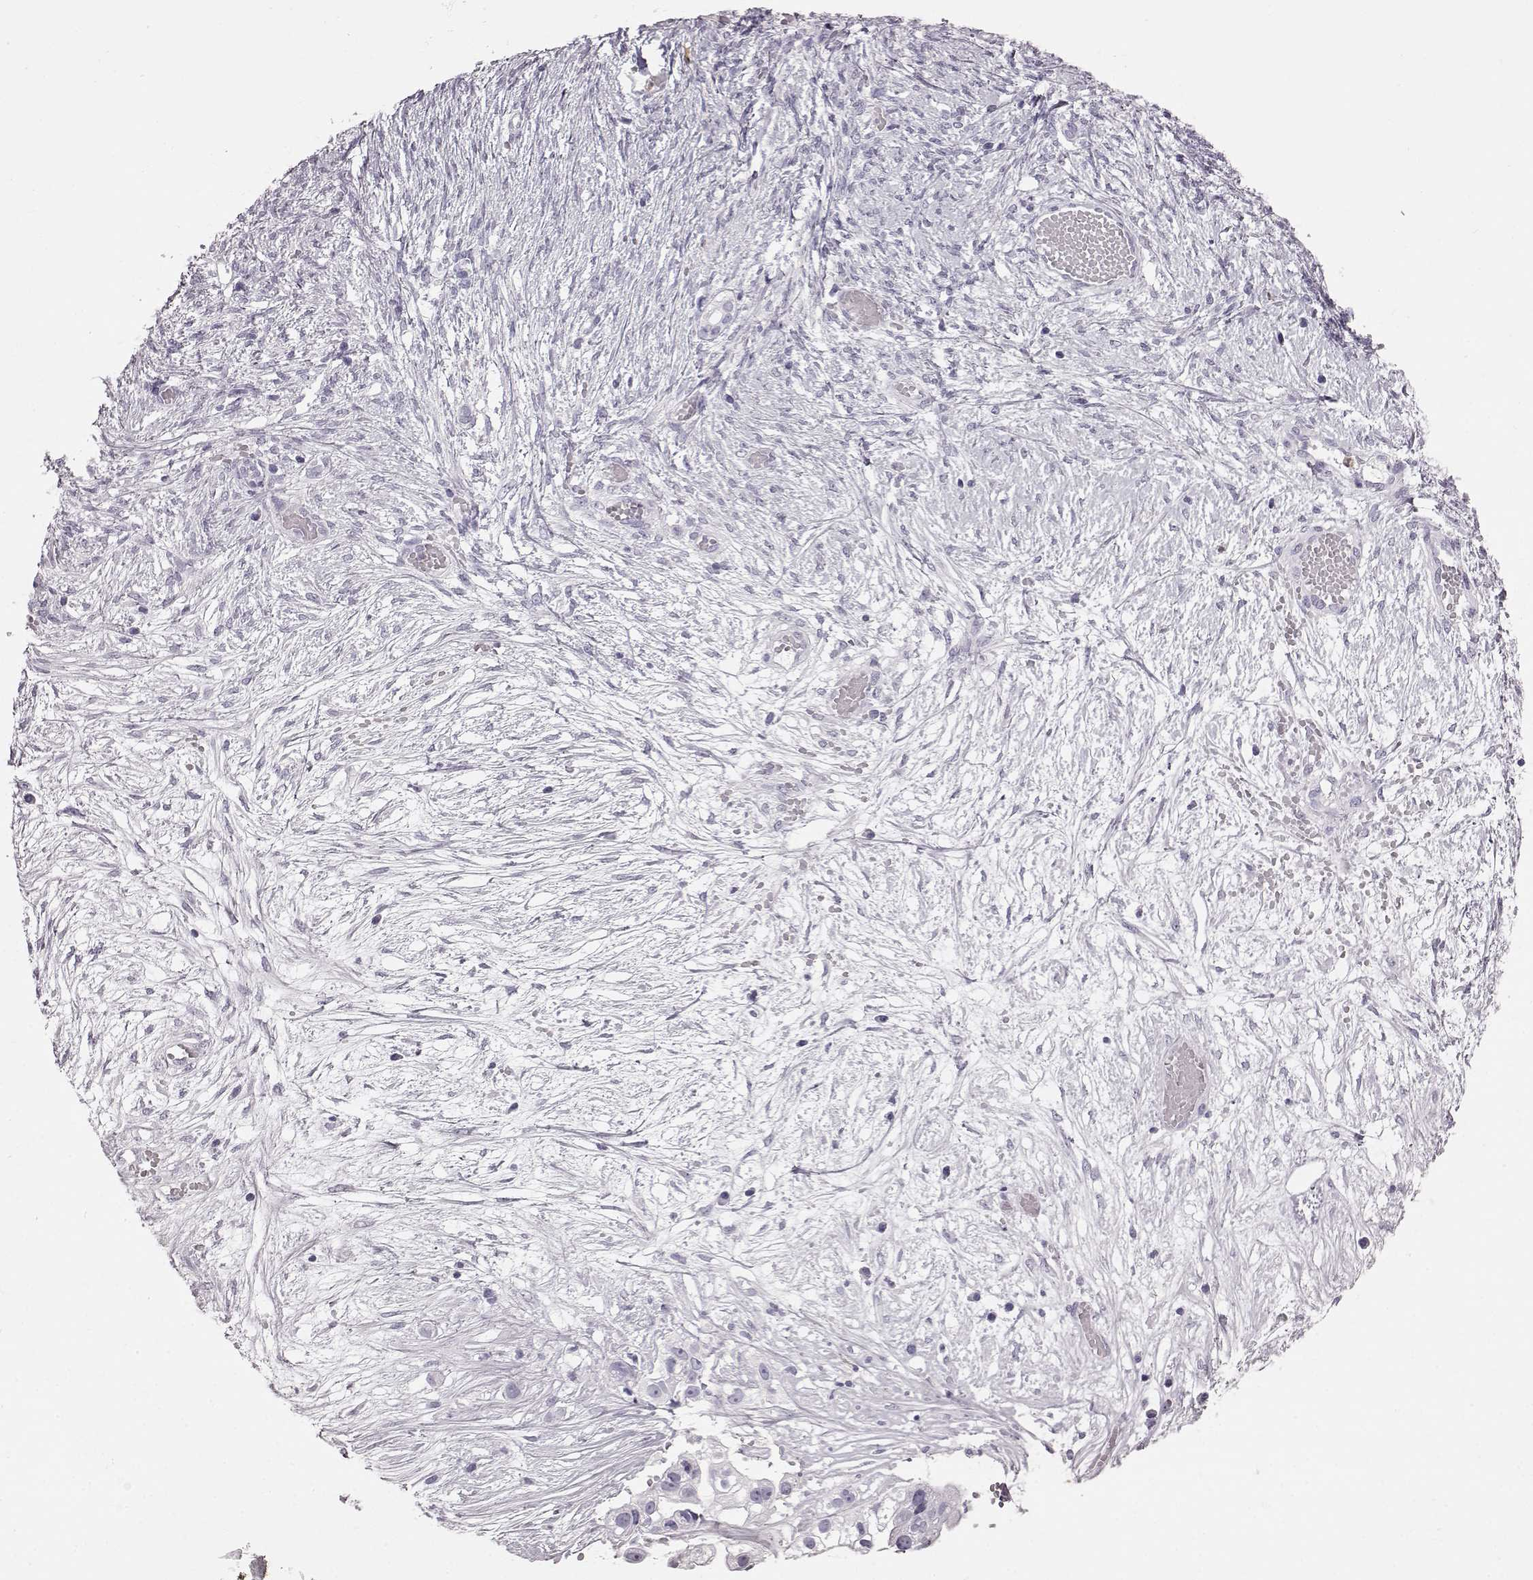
{"staining": {"intensity": "negative", "quantity": "none", "location": "none"}, "tissue": "ovarian cancer", "cell_type": "Tumor cells", "image_type": "cancer", "snomed": [{"axis": "morphology", "description": "Cystadenocarcinoma, serous, NOS"}, {"axis": "topography", "description": "Ovary"}], "caption": "A high-resolution photomicrograph shows immunohistochemistry staining of serous cystadenocarcinoma (ovarian), which reveals no significant expression in tumor cells. Nuclei are stained in blue.", "gene": "FUT4", "patient": {"sex": "female", "age": 56}}